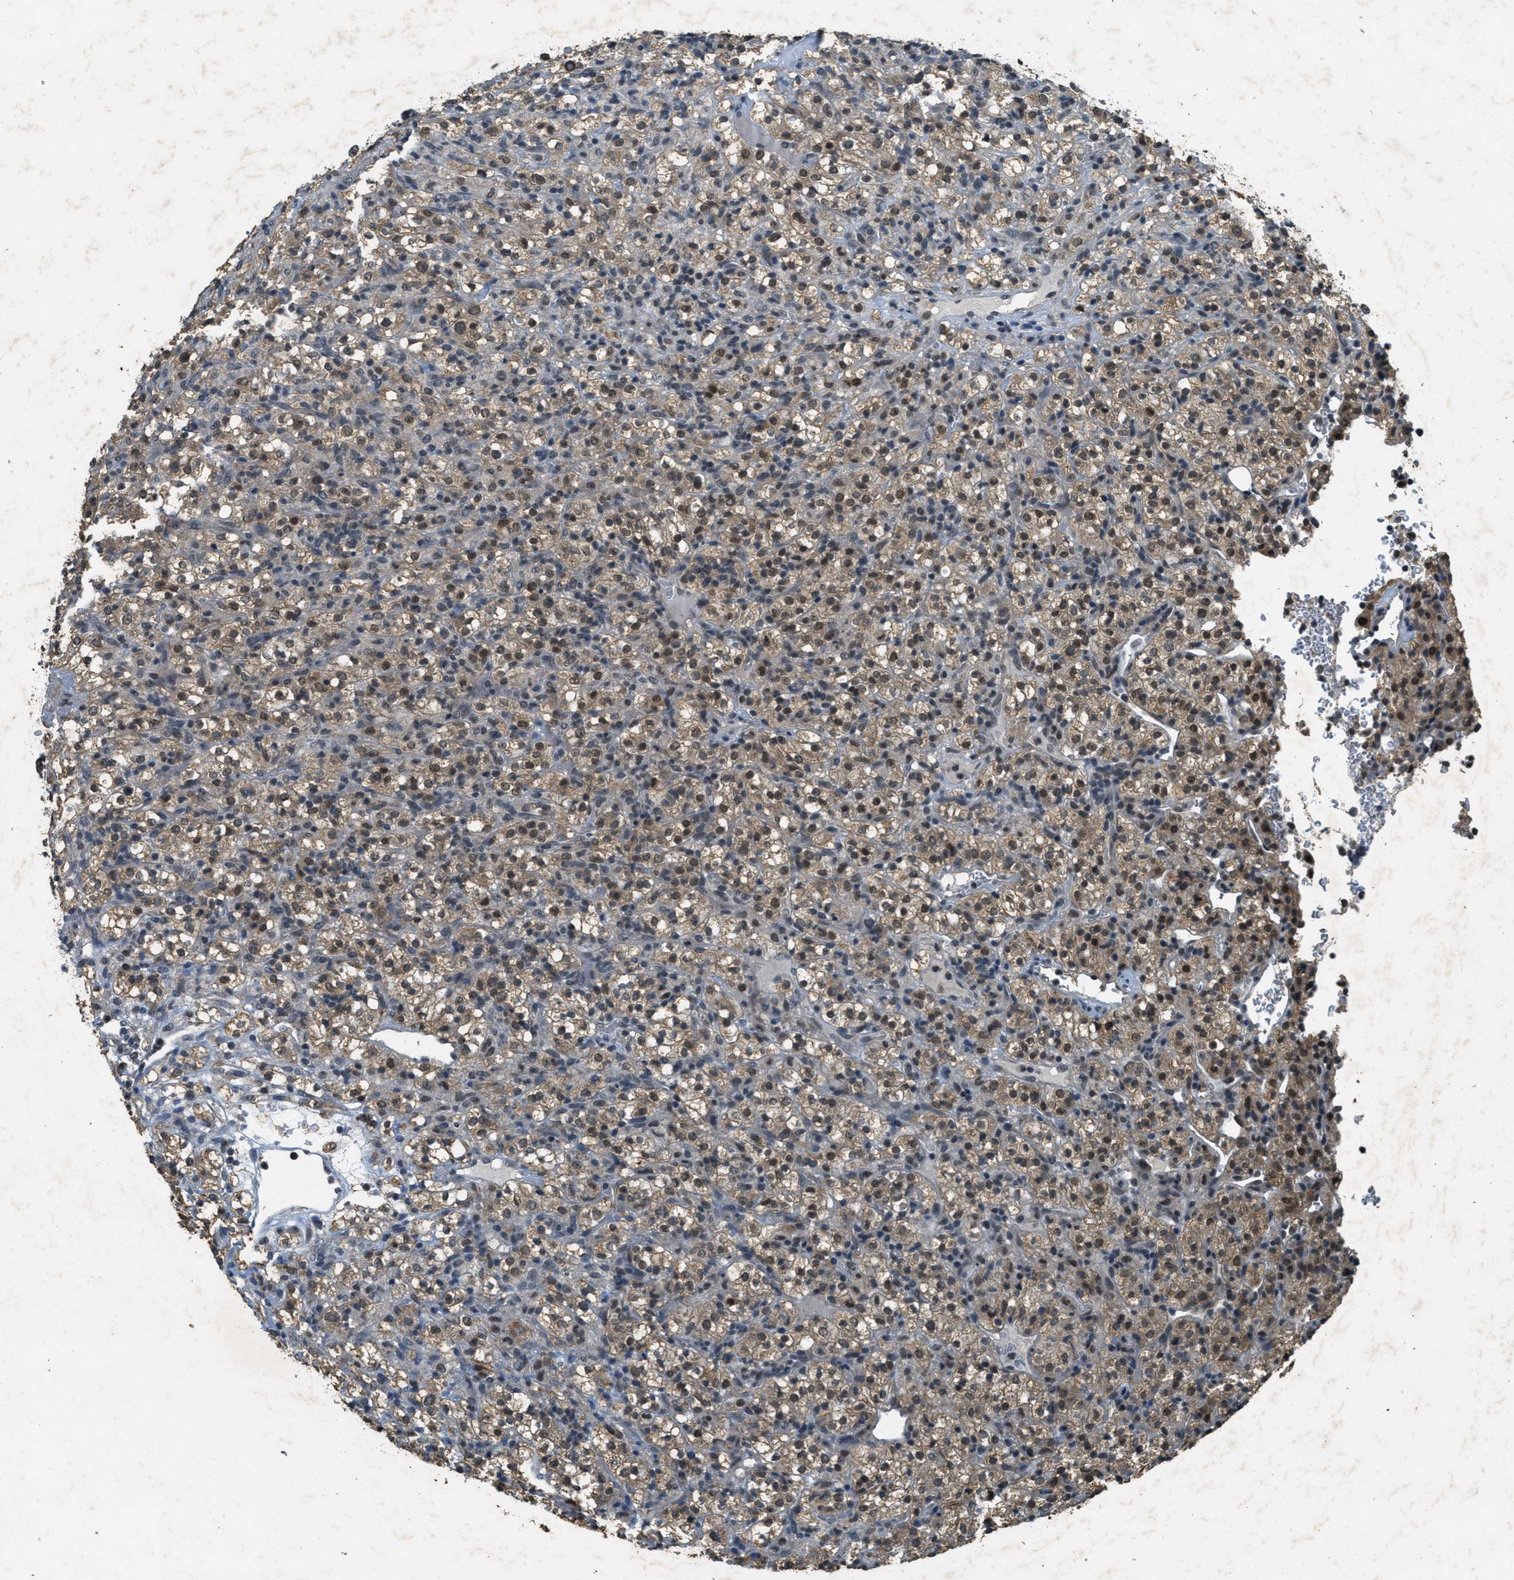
{"staining": {"intensity": "weak", "quantity": ">75%", "location": "cytoplasmic/membranous,nuclear"}, "tissue": "renal cancer", "cell_type": "Tumor cells", "image_type": "cancer", "snomed": [{"axis": "morphology", "description": "Normal tissue, NOS"}, {"axis": "morphology", "description": "Adenocarcinoma, NOS"}, {"axis": "topography", "description": "Kidney"}], "caption": "A photomicrograph showing weak cytoplasmic/membranous and nuclear positivity in approximately >75% of tumor cells in renal cancer (adenocarcinoma), as visualized by brown immunohistochemical staining.", "gene": "TCF20", "patient": {"sex": "female", "age": 72}}